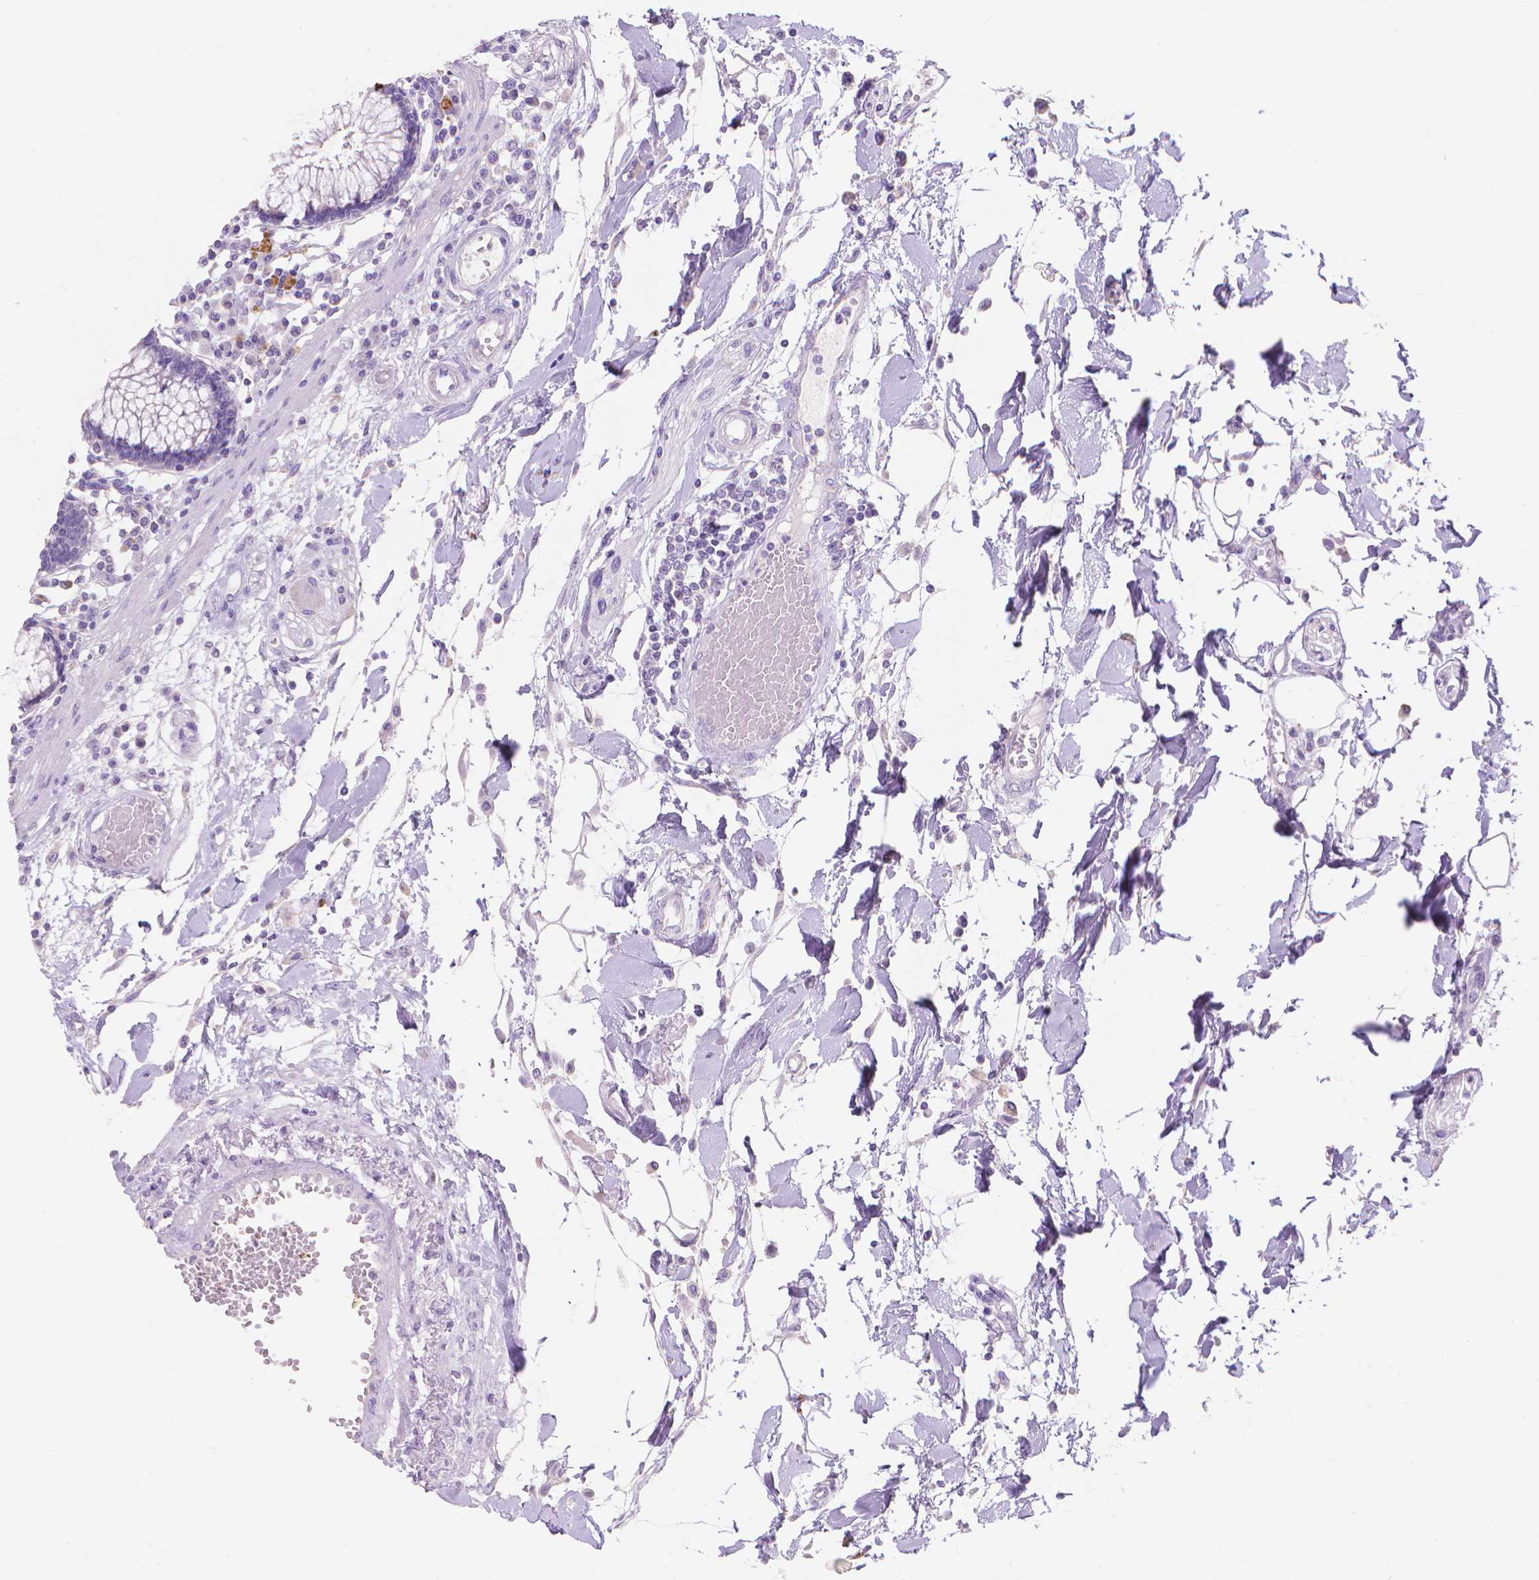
{"staining": {"intensity": "negative", "quantity": "none", "location": "none"}, "tissue": "colon", "cell_type": "Endothelial cells", "image_type": "normal", "snomed": [{"axis": "morphology", "description": "Normal tissue, NOS"}, {"axis": "morphology", "description": "Adenocarcinoma, NOS"}, {"axis": "topography", "description": "Colon"}], "caption": "Protein analysis of unremarkable colon shows no significant expression in endothelial cells. Nuclei are stained in blue.", "gene": "MMP11", "patient": {"sex": "male", "age": 83}}